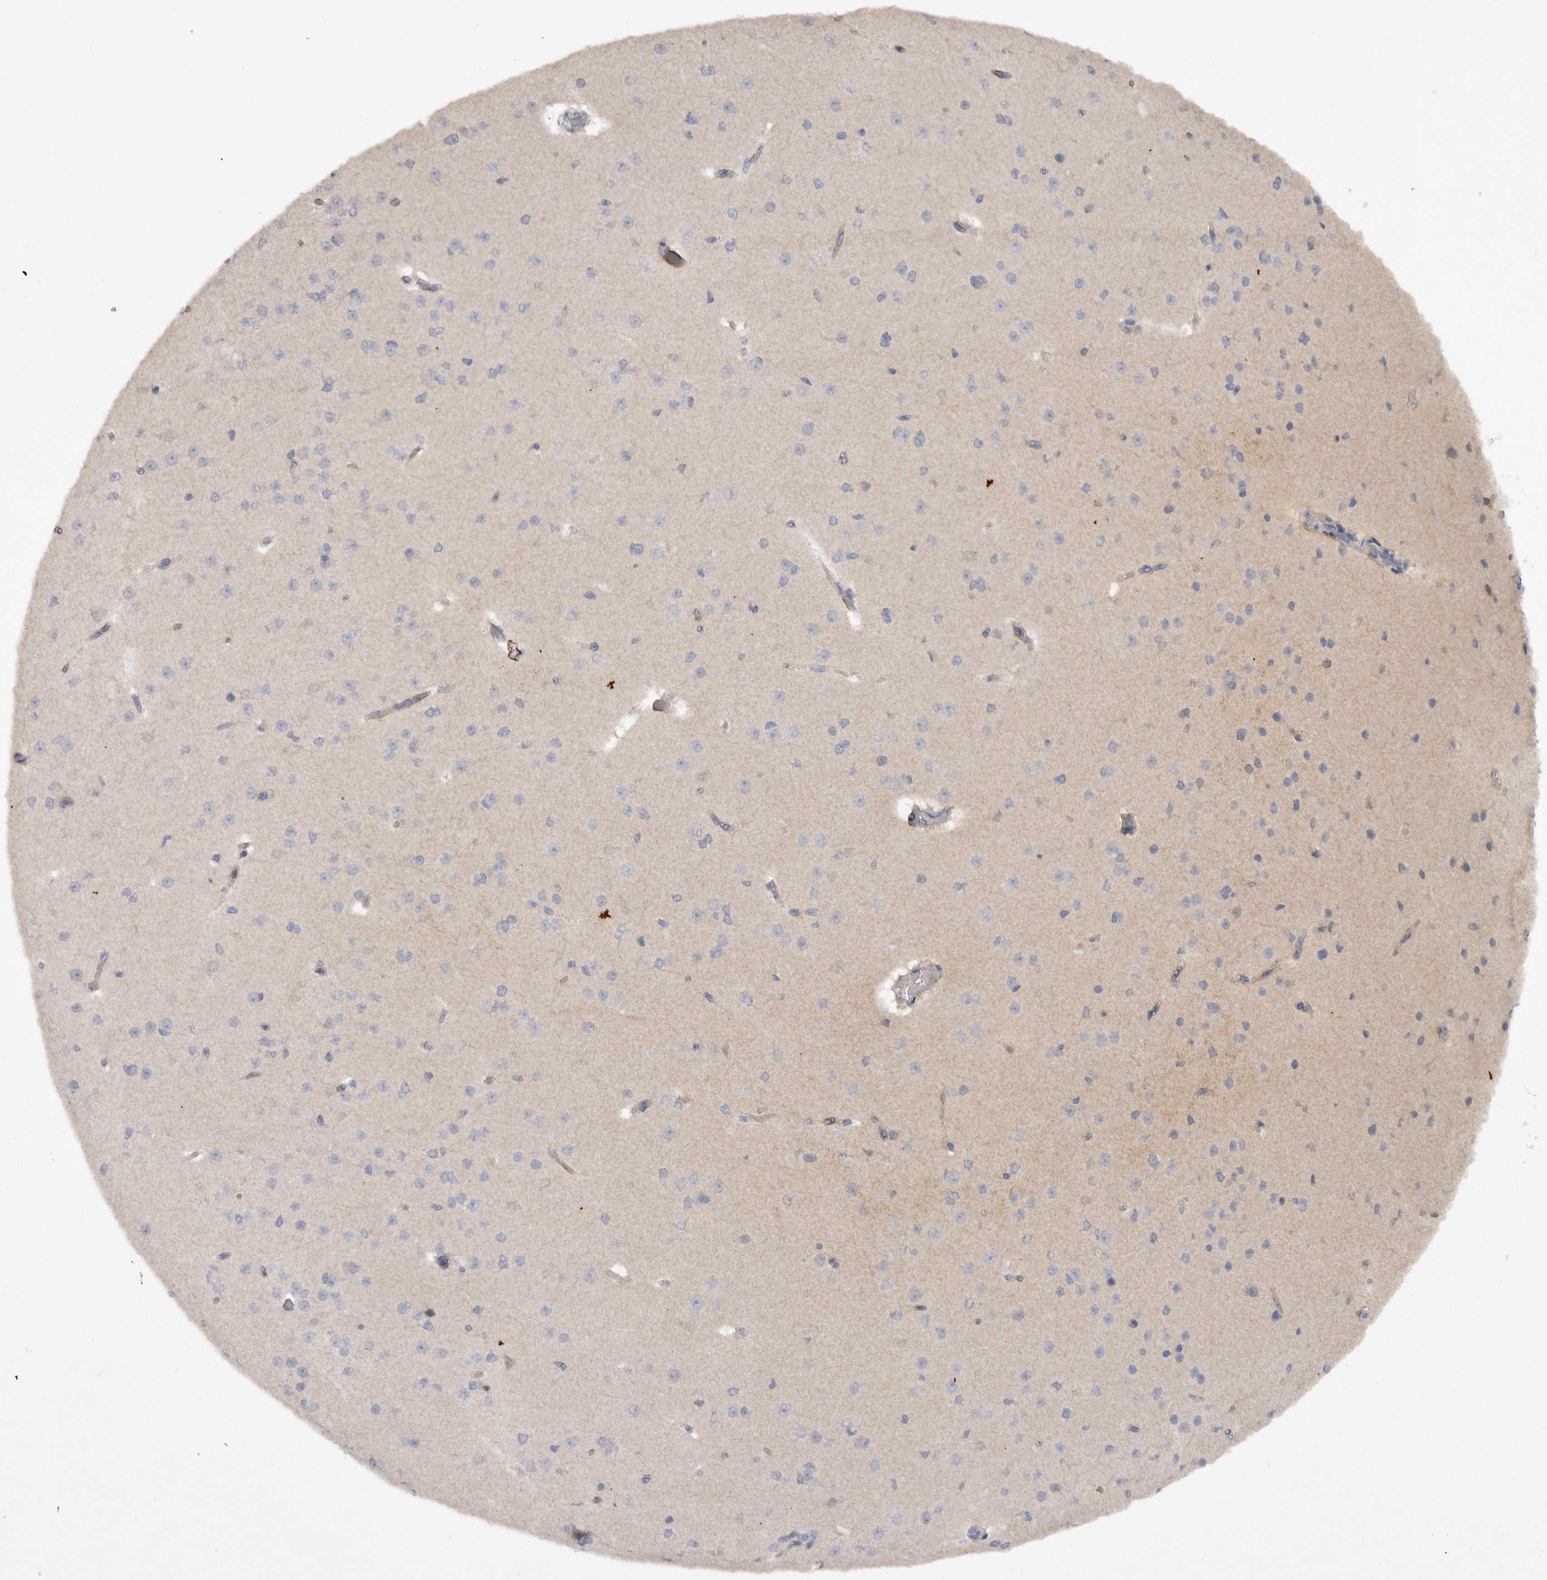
{"staining": {"intensity": "weak", "quantity": "<25%", "location": "cytoplasmic/membranous"}, "tissue": "cerebral cortex", "cell_type": "Endothelial cells", "image_type": "normal", "snomed": [{"axis": "morphology", "description": "Normal tissue, NOS"}, {"axis": "morphology", "description": "Developmental malformation"}, {"axis": "topography", "description": "Cerebral cortex"}], "caption": "Immunohistochemistry photomicrograph of benign cerebral cortex stained for a protein (brown), which displays no positivity in endothelial cells.", "gene": "DHDDS", "patient": {"sex": "female", "age": 30}}